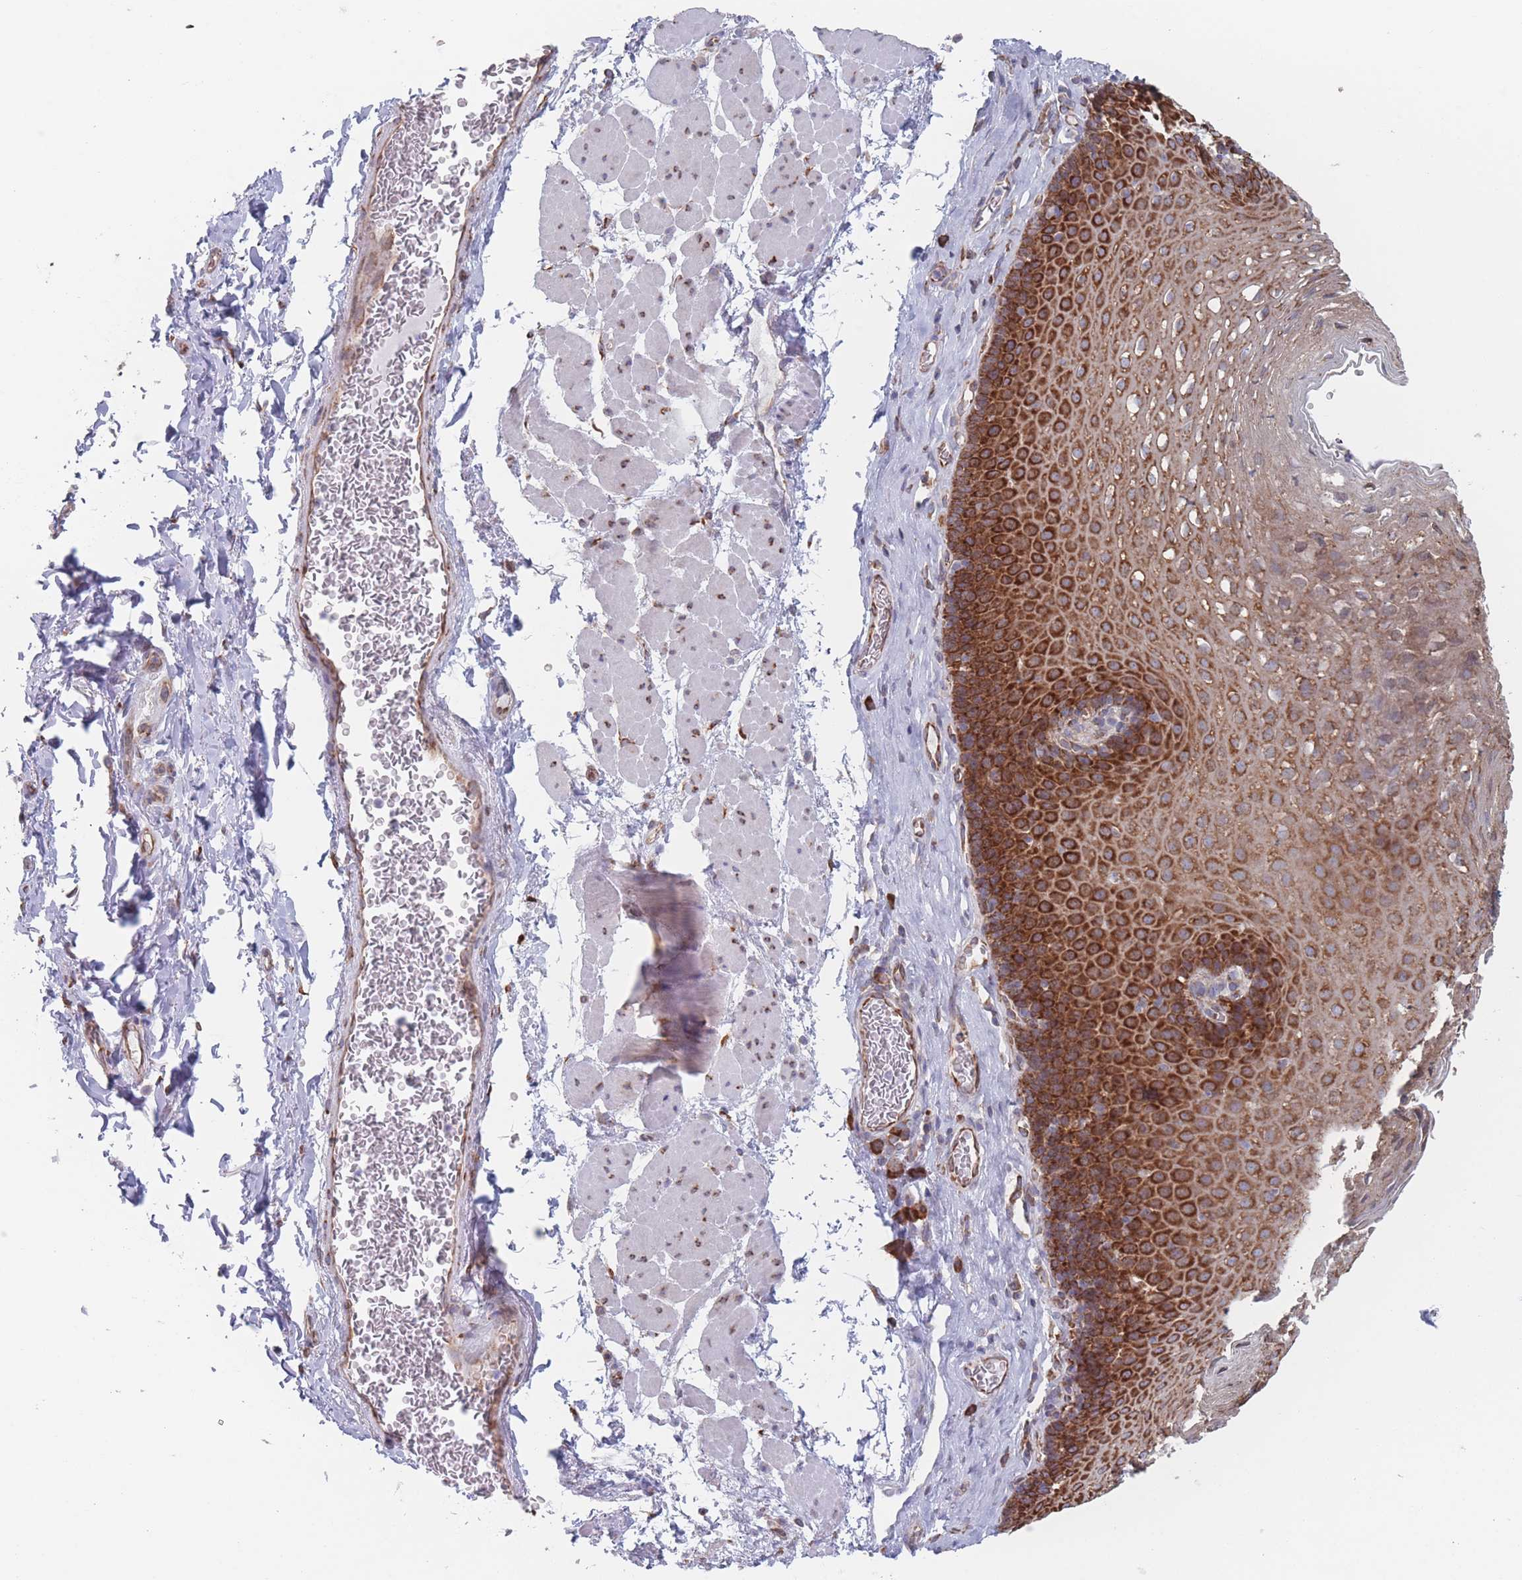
{"staining": {"intensity": "strong", "quantity": ">75%", "location": "cytoplasmic/membranous"}, "tissue": "esophagus", "cell_type": "Squamous epithelial cells", "image_type": "normal", "snomed": [{"axis": "morphology", "description": "Normal tissue, NOS"}, {"axis": "topography", "description": "Esophagus"}], "caption": "Esophagus was stained to show a protein in brown. There is high levels of strong cytoplasmic/membranous staining in about >75% of squamous epithelial cells. The protein of interest is stained brown, and the nuclei are stained in blue (DAB (3,3'-diaminobenzidine) IHC with brightfield microscopy, high magnification).", "gene": "EEF1B2", "patient": {"sex": "female", "age": 66}}